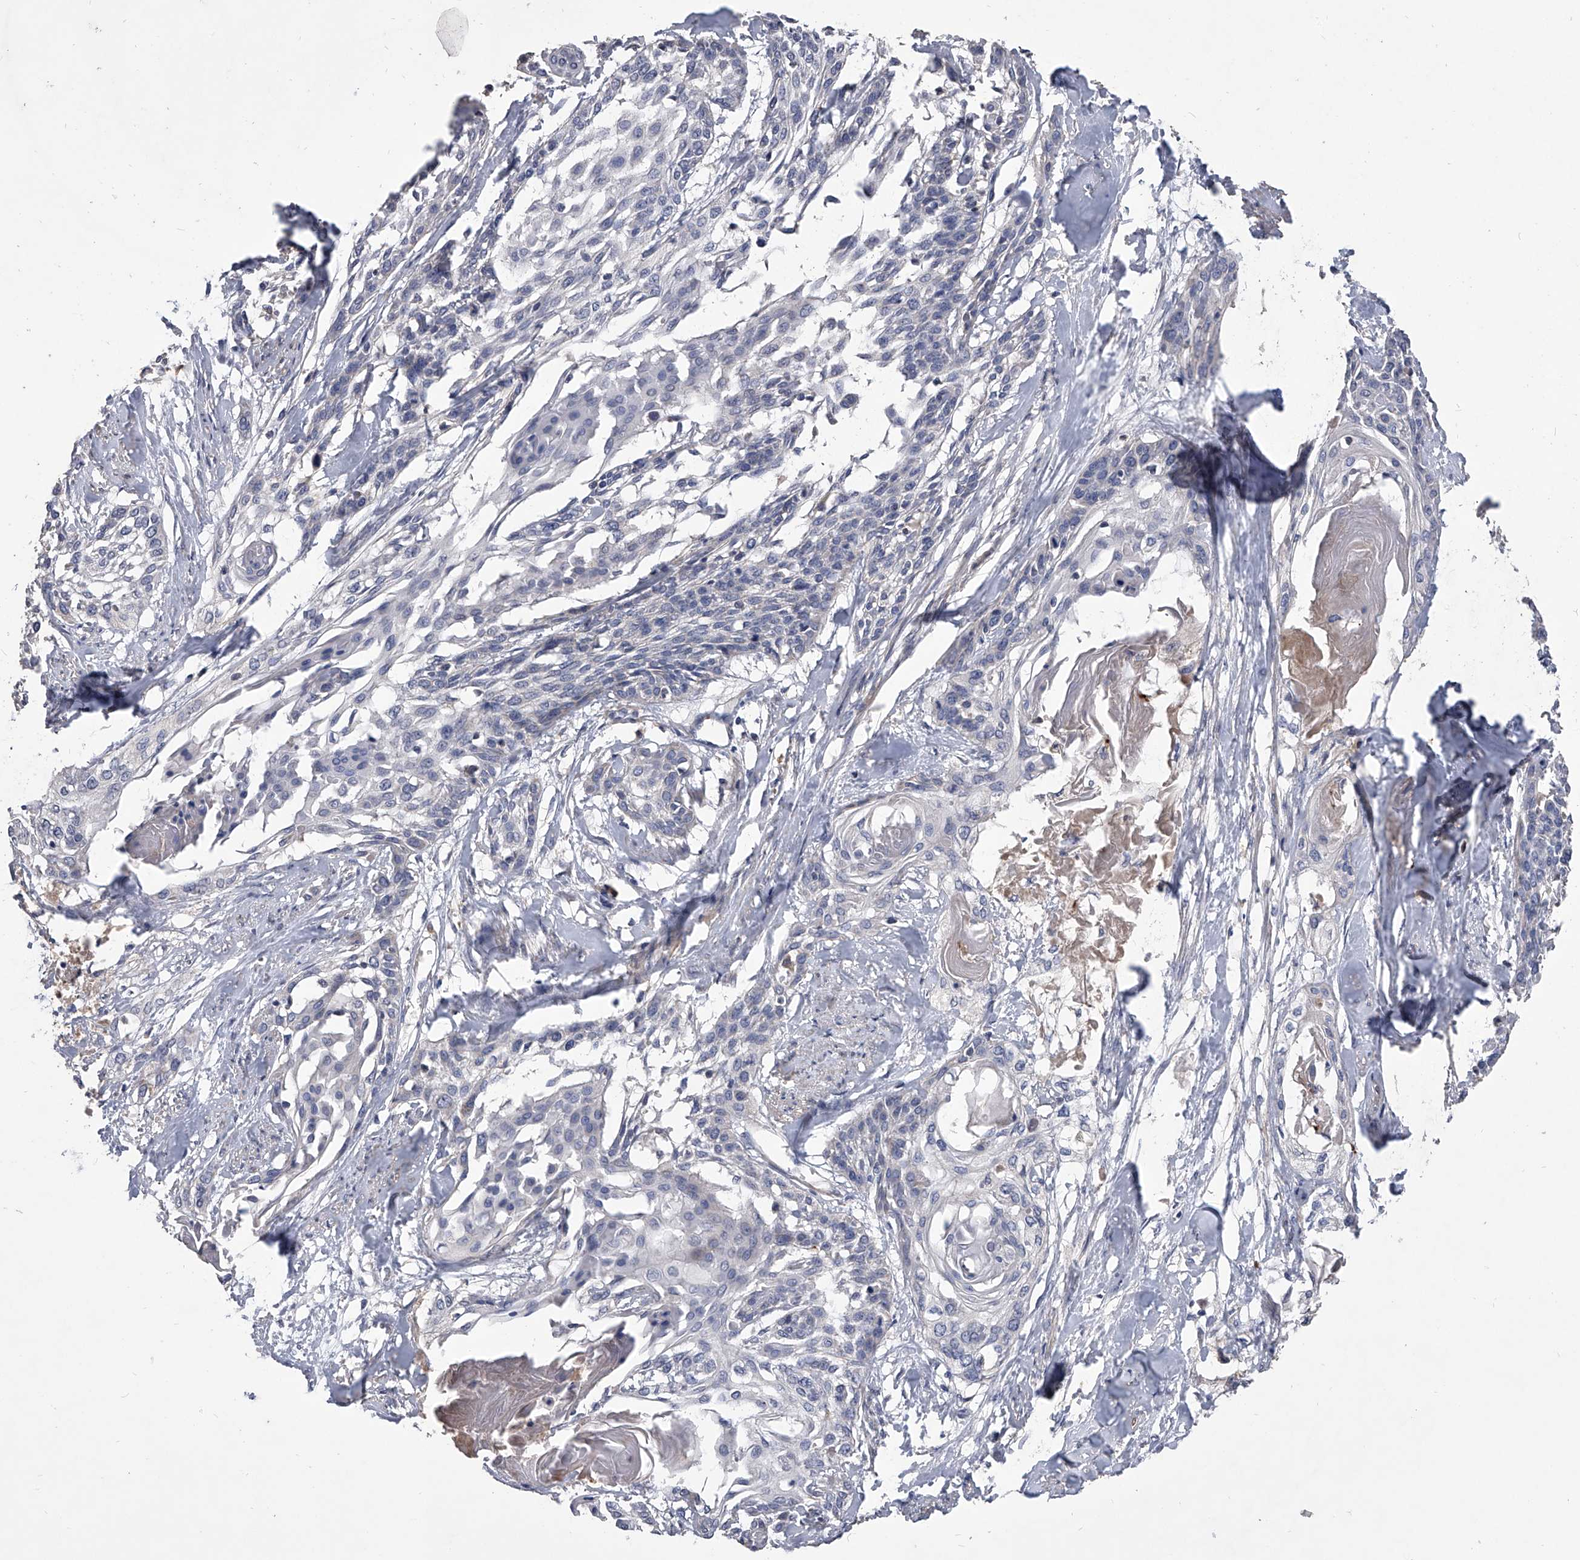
{"staining": {"intensity": "negative", "quantity": "none", "location": "none"}, "tissue": "cervical cancer", "cell_type": "Tumor cells", "image_type": "cancer", "snomed": [{"axis": "morphology", "description": "Squamous cell carcinoma, NOS"}, {"axis": "topography", "description": "Cervix"}], "caption": "This is a image of immunohistochemistry staining of cervical cancer, which shows no staining in tumor cells.", "gene": "NRP1", "patient": {"sex": "female", "age": 57}}